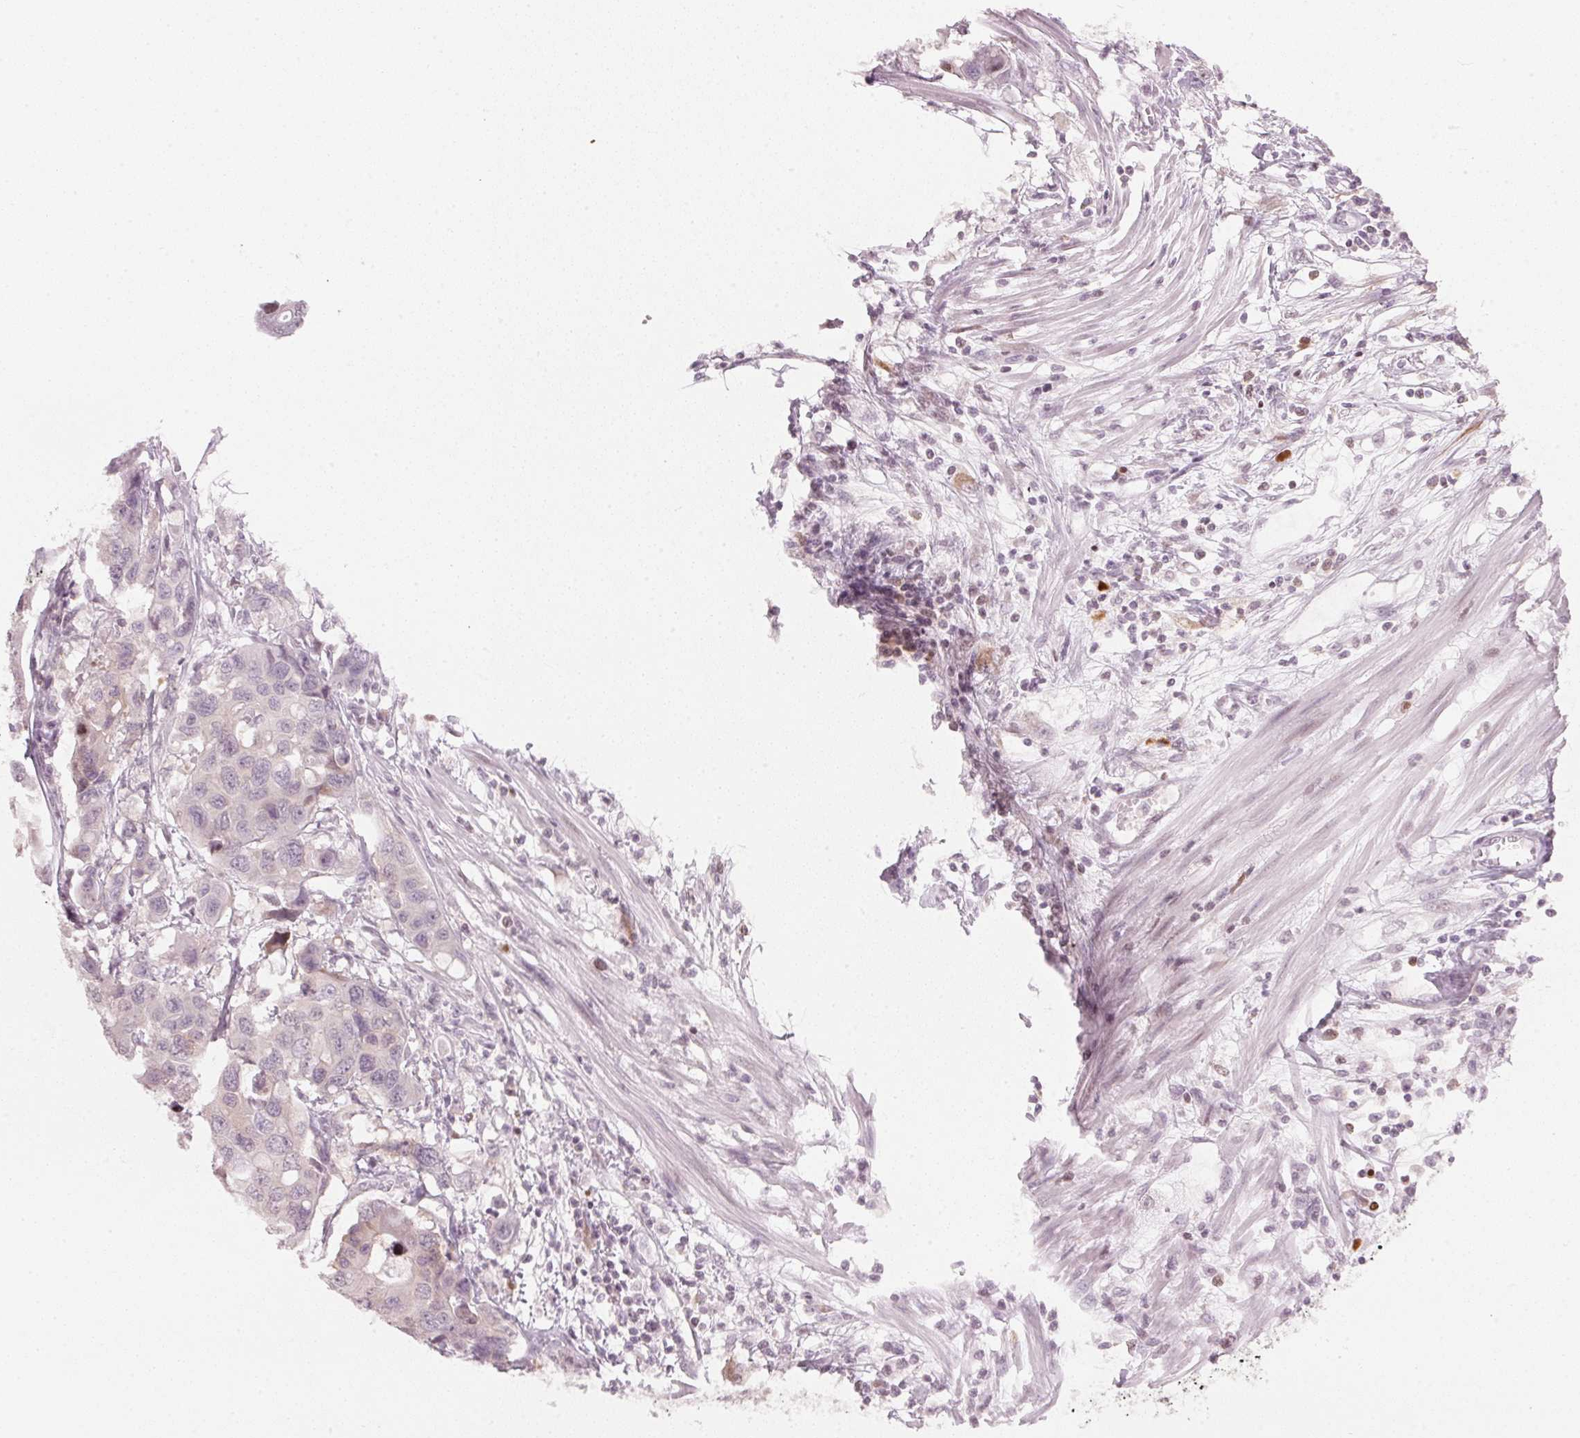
{"staining": {"intensity": "negative", "quantity": "none", "location": "none"}, "tissue": "colorectal cancer", "cell_type": "Tumor cells", "image_type": "cancer", "snomed": [{"axis": "morphology", "description": "Adenocarcinoma, NOS"}, {"axis": "topography", "description": "Colon"}], "caption": "Micrograph shows no protein expression in tumor cells of colorectal cancer (adenocarcinoma) tissue.", "gene": "SFRP4", "patient": {"sex": "male", "age": 77}}